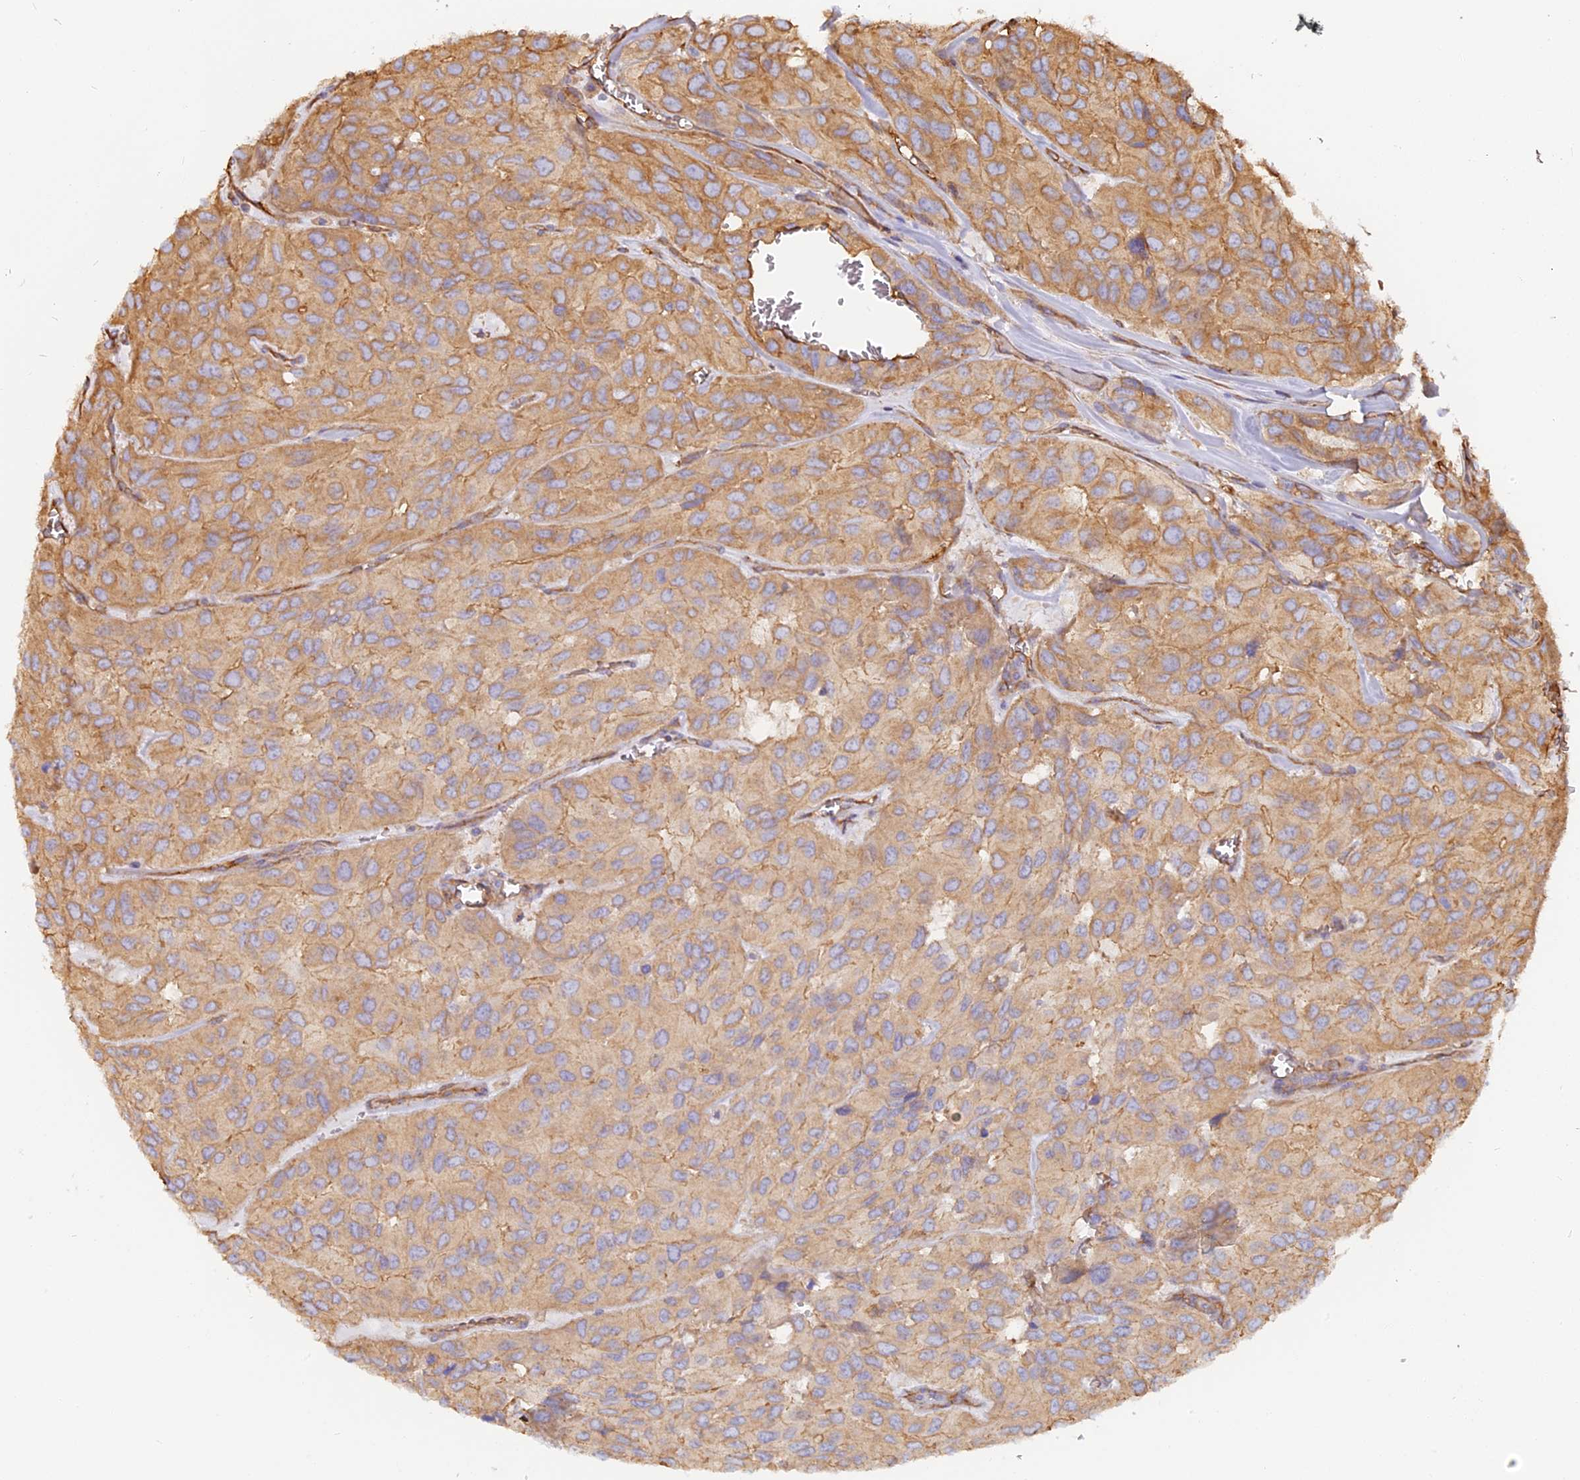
{"staining": {"intensity": "weak", "quantity": ">75%", "location": "cytoplasmic/membranous"}, "tissue": "head and neck cancer", "cell_type": "Tumor cells", "image_type": "cancer", "snomed": [{"axis": "morphology", "description": "Adenocarcinoma, NOS"}, {"axis": "topography", "description": "Salivary gland, NOS"}, {"axis": "topography", "description": "Head-Neck"}], "caption": "Immunohistochemical staining of human head and neck cancer (adenocarcinoma) demonstrates low levels of weak cytoplasmic/membranous protein expression in approximately >75% of tumor cells.", "gene": "VPS18", "patient": {"sex": "female", "age": 76}}